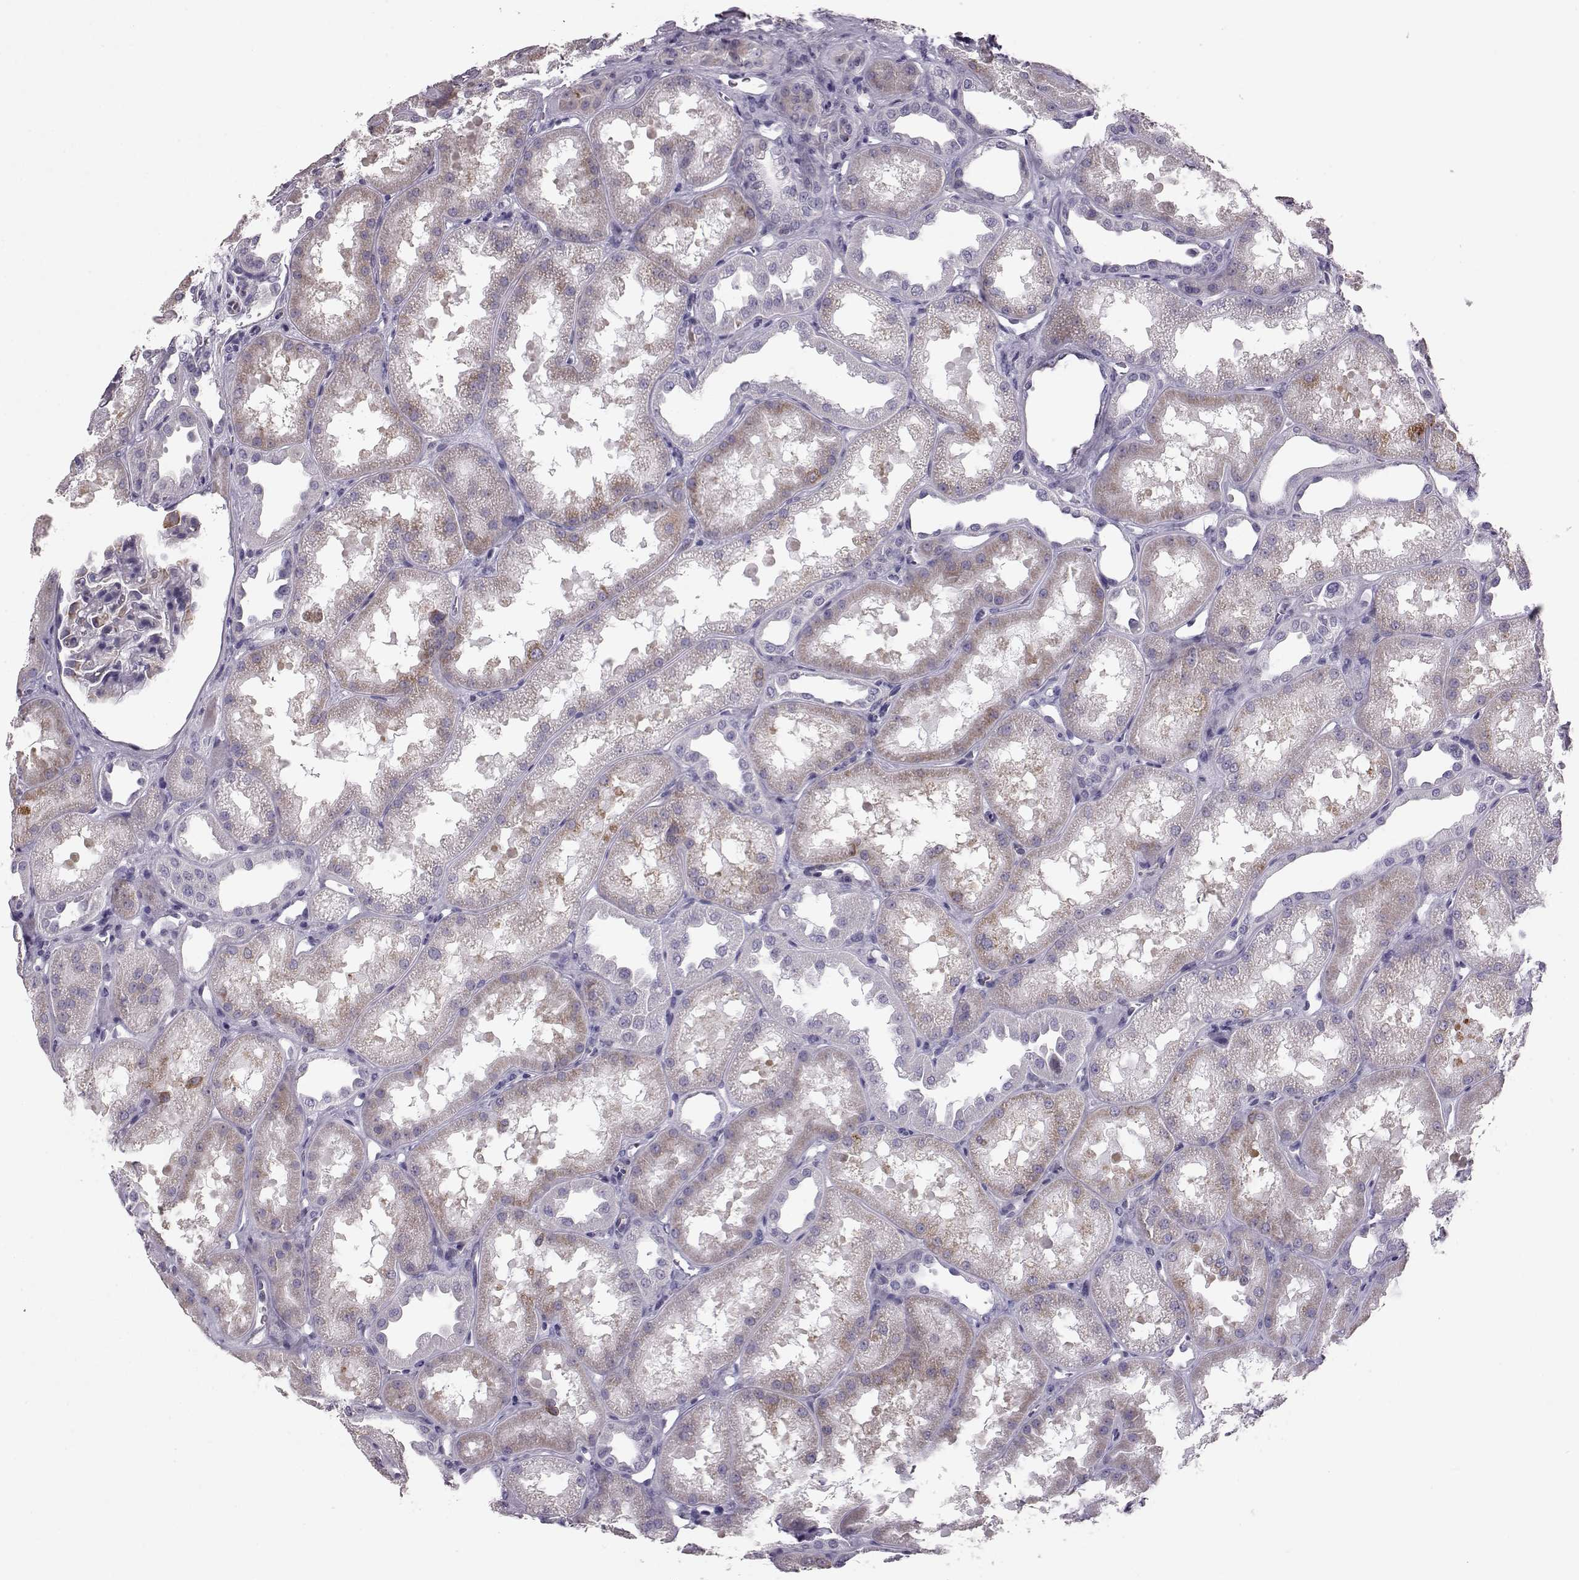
{"staining": {"intensity": "weak", "quantity": "<25%", "location": "cytoplasmic/membranous"}, "tissue": "kidney", "cell_type": "Cells in glomeruli", "image_type": "normal", "snomed": [{"axis": "morphology", "description": "Normal tissue, NOS"}, {"axis": "topography", "description": "Kidney"}], "caption": "IHC image of normal kidney stained for a protein (brown), which reveals no staining in cells in glomeruli.", "gene": "ELOVL5", "patient": {"sex": "male", "age": 61}}